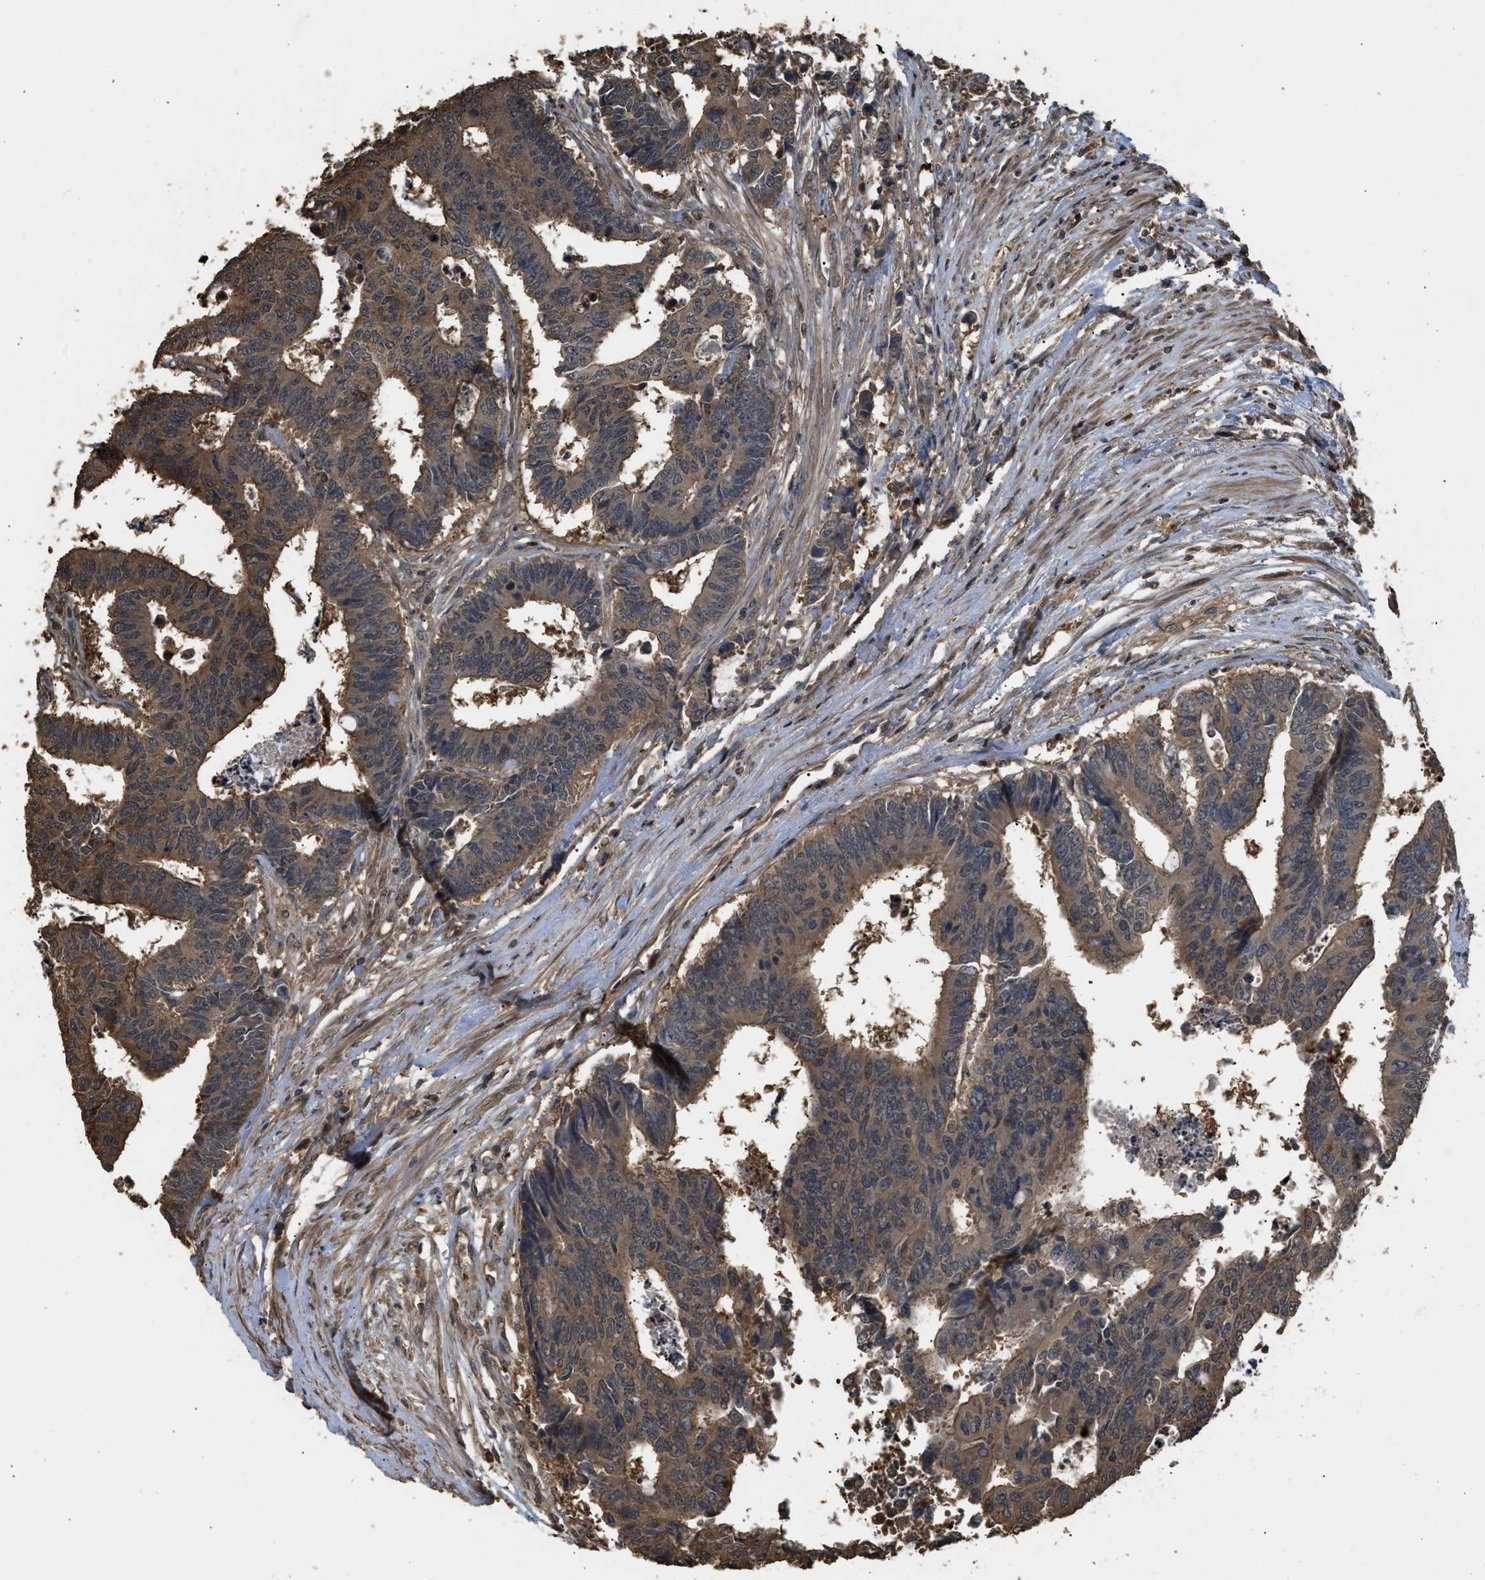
{"staining": {"intensity": "weak", "quantity": ">75%", "location": "cytoplasmic/membranous"}, "tissue": "colorectal cancer", "cell_type": "Tumor cells", "image_type": "cancer", "snomed": [{"axis": "morphology", "description": "Adenocarcinoma, NOS"}, {"axis": "topography", "description": "Rectum"}], "caption": "Weak cytoplasmic/membranous positivity for a protein is present in approximately >75% of tumor cells of colorectal adenocarcinoma using immunohistochemistry (IHC).", "gene": "ARHGDIA", "patient": {"sex": "male", "age": 84}}